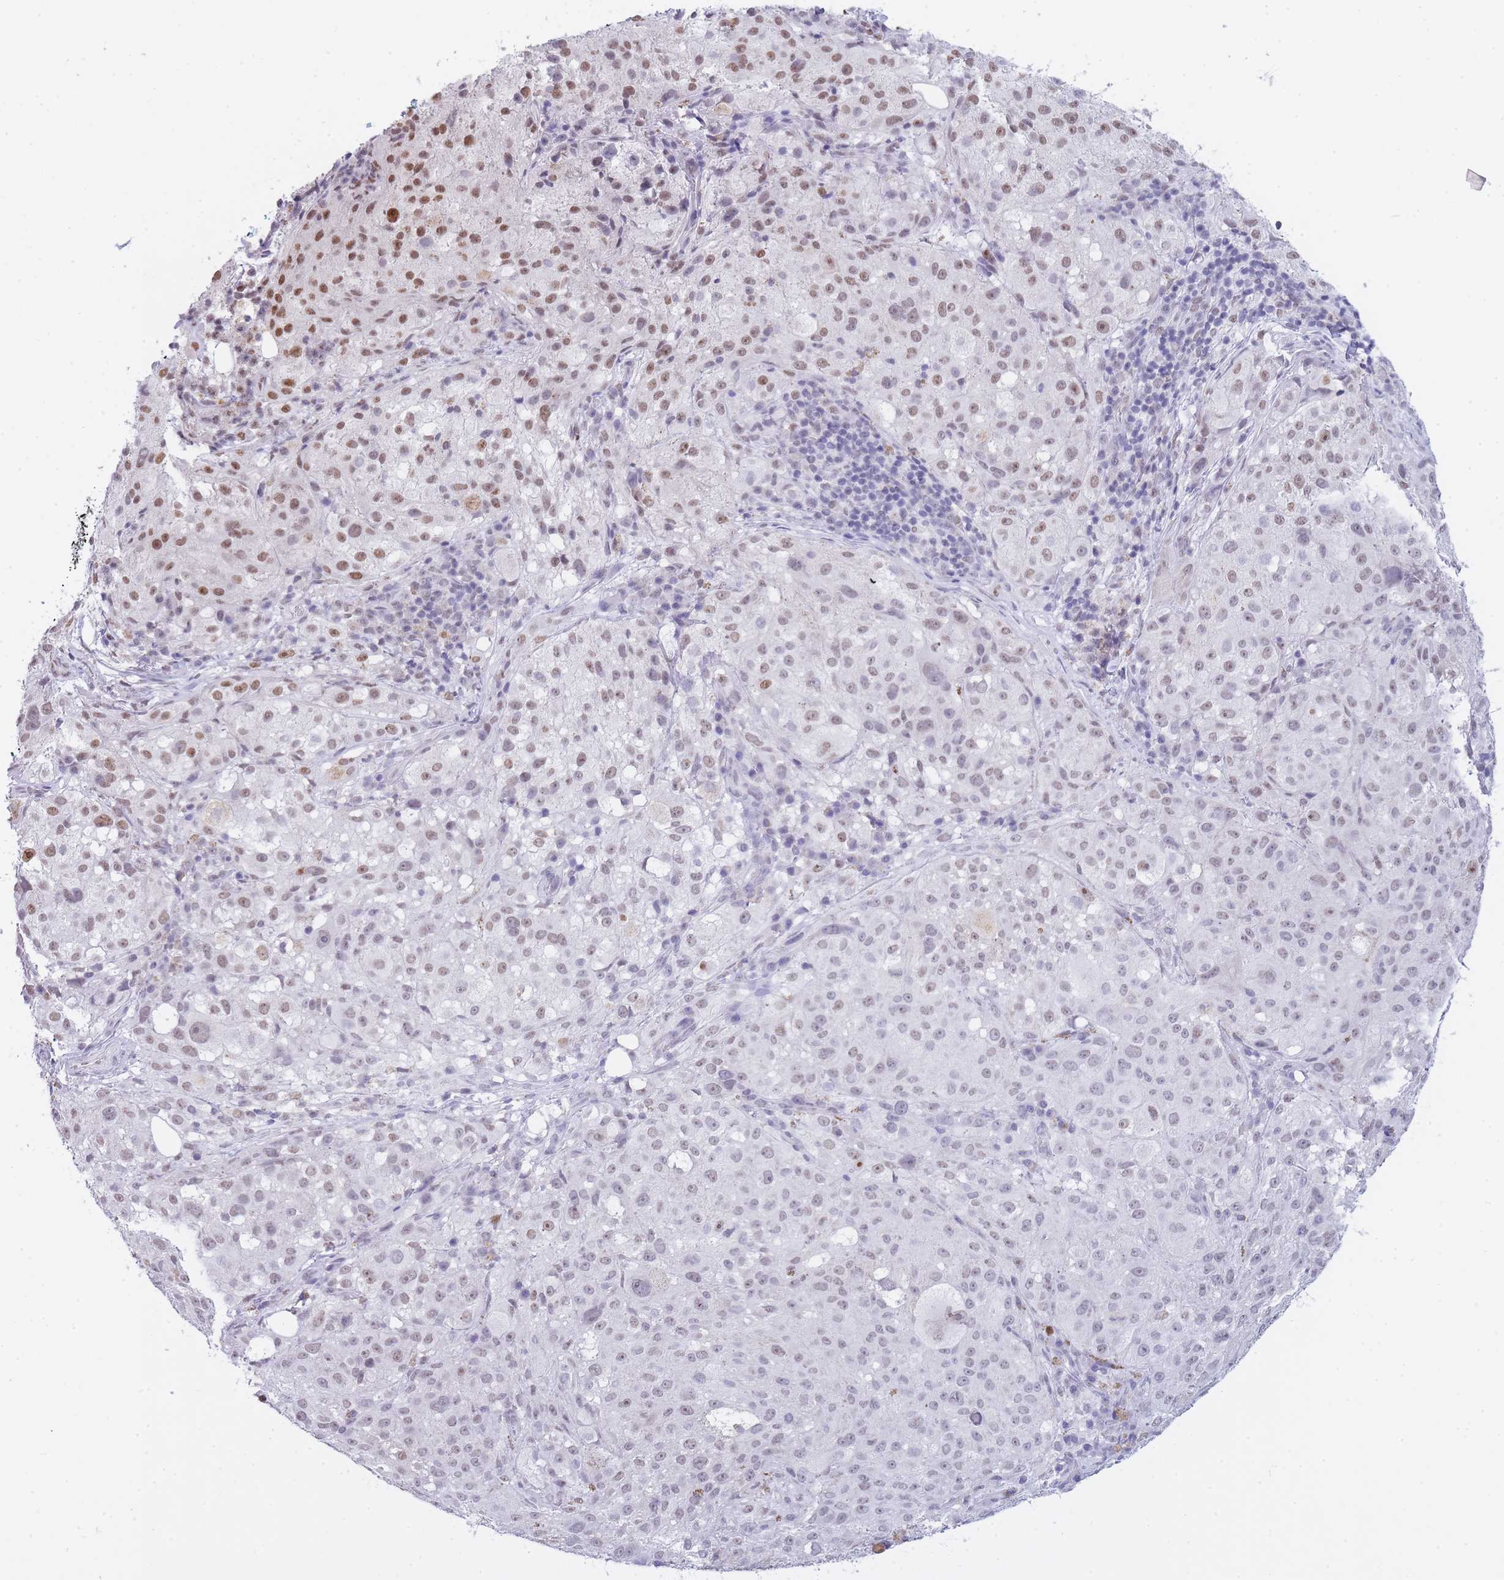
{"staining": {"intensity": "moderate", "quantity": ">75%", "location": "nuclear"}, "tissue": "melanoma", "cell_type": "Tumor cells", "image_type": "cancer", "snomed": [{"axis": "morphology", "description": "Necrosis, NOS"}, {"axis": "morphology", "description": "Malignant melanoma, NOS"}, {"axis": "topography", "description": "Skin"}], "caption": "Brown immunohistochemical staining in melanoma demonstrates moderate nuclear positivity in about >75% of tumor cells.", "gene": "FRAT2", "patient": {"sex": "female", "age": 87}}